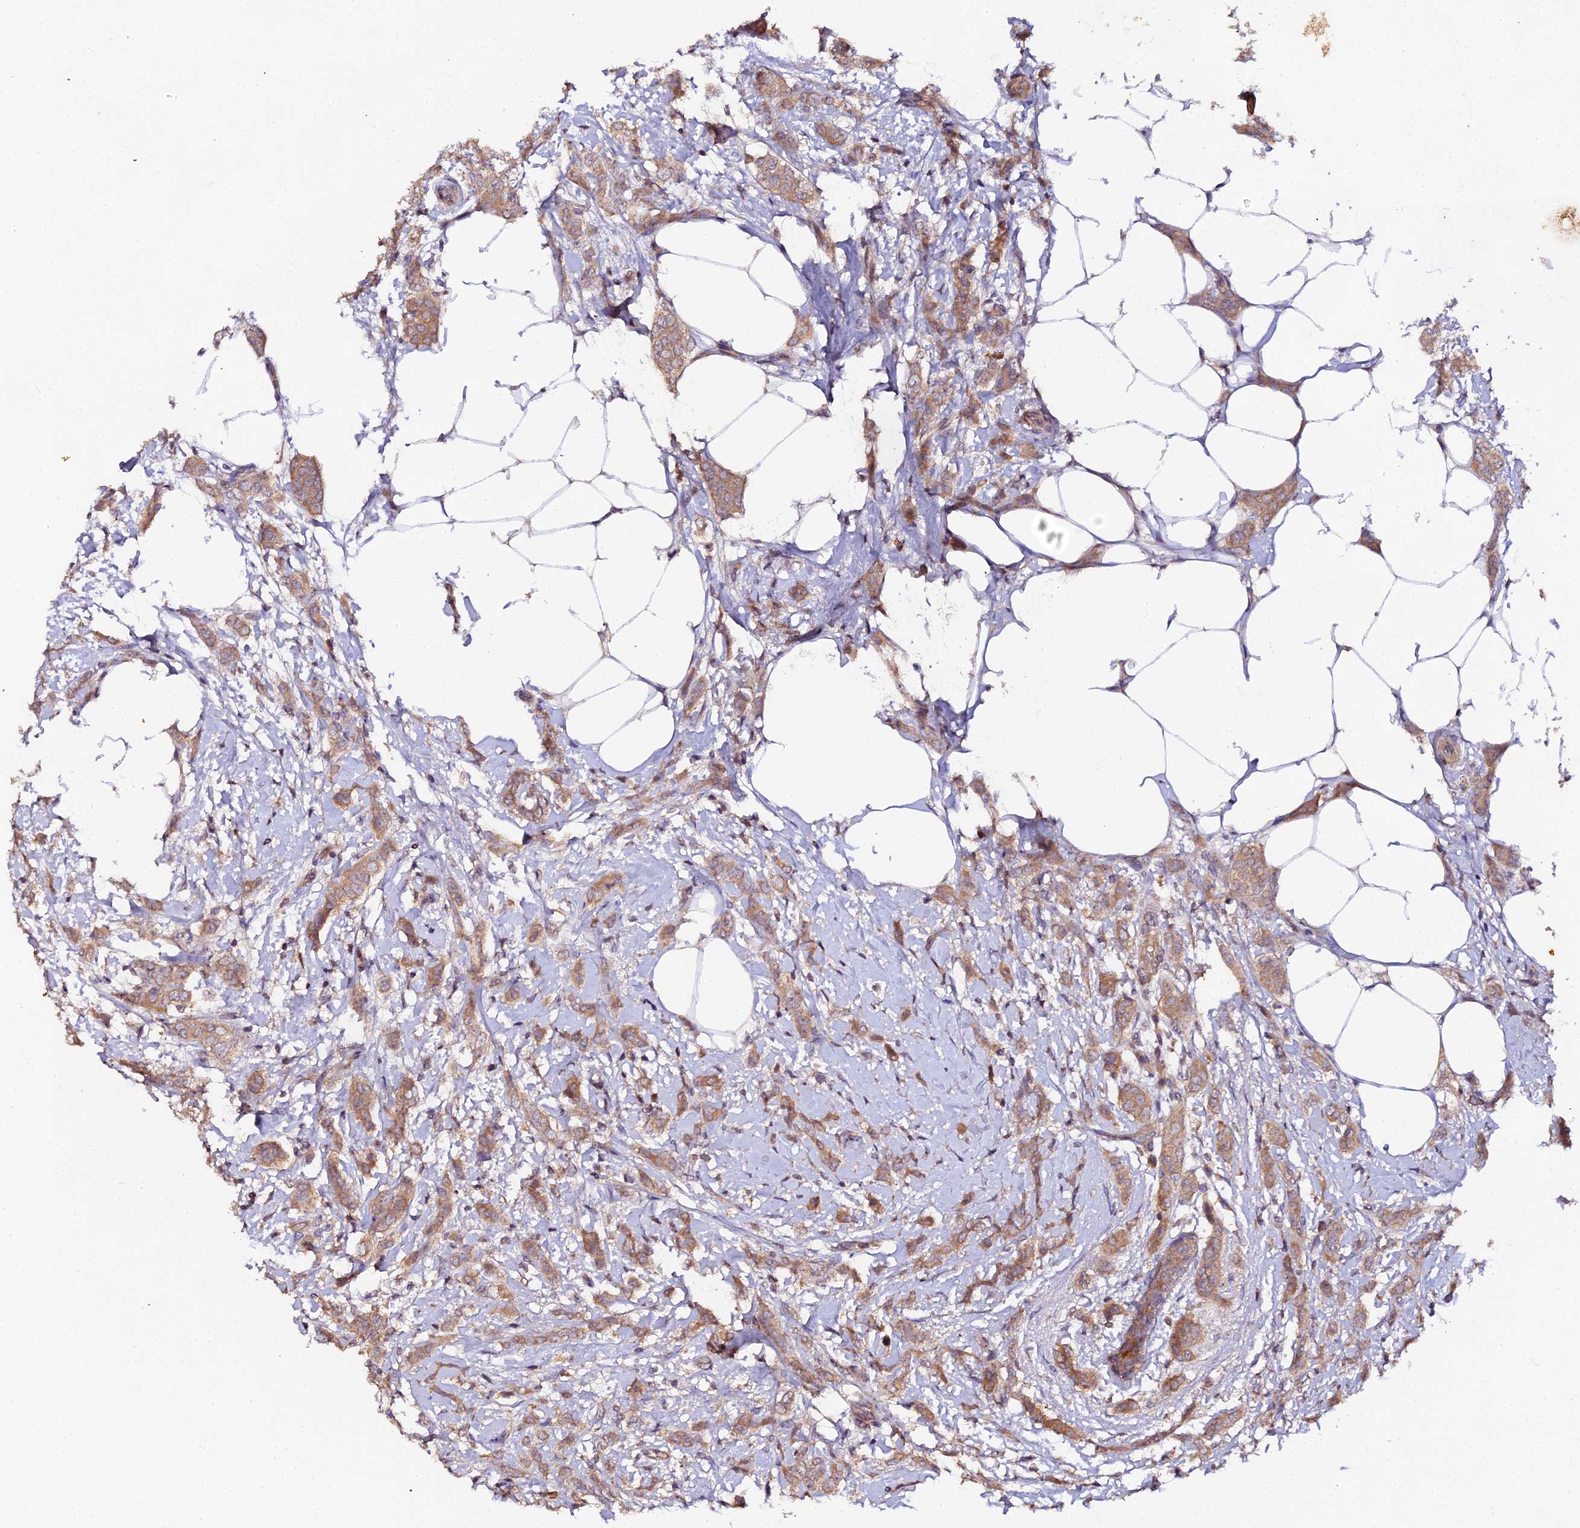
{"staining": {"intensity": "moderate", "quantity": ">75%", "location": "cytoplasmic/membranous"}, "tissue": "breast cancer", "cell_type": "Tumor cells", "image_type": "cancer", "snomed": [{"axis": "morphology", "description": "Duct carcinoma"}, {"axis": "topography", "description": "Breast"}], "caption": "Human breast infiltrating ductal carcinoma stained with a brown dye displays moderate cytoplasmic/membranous positive staining in approximately >75% of tumor cells.", "gene": "TRIM26", "patient": {"sex": "female", "age": 72}}